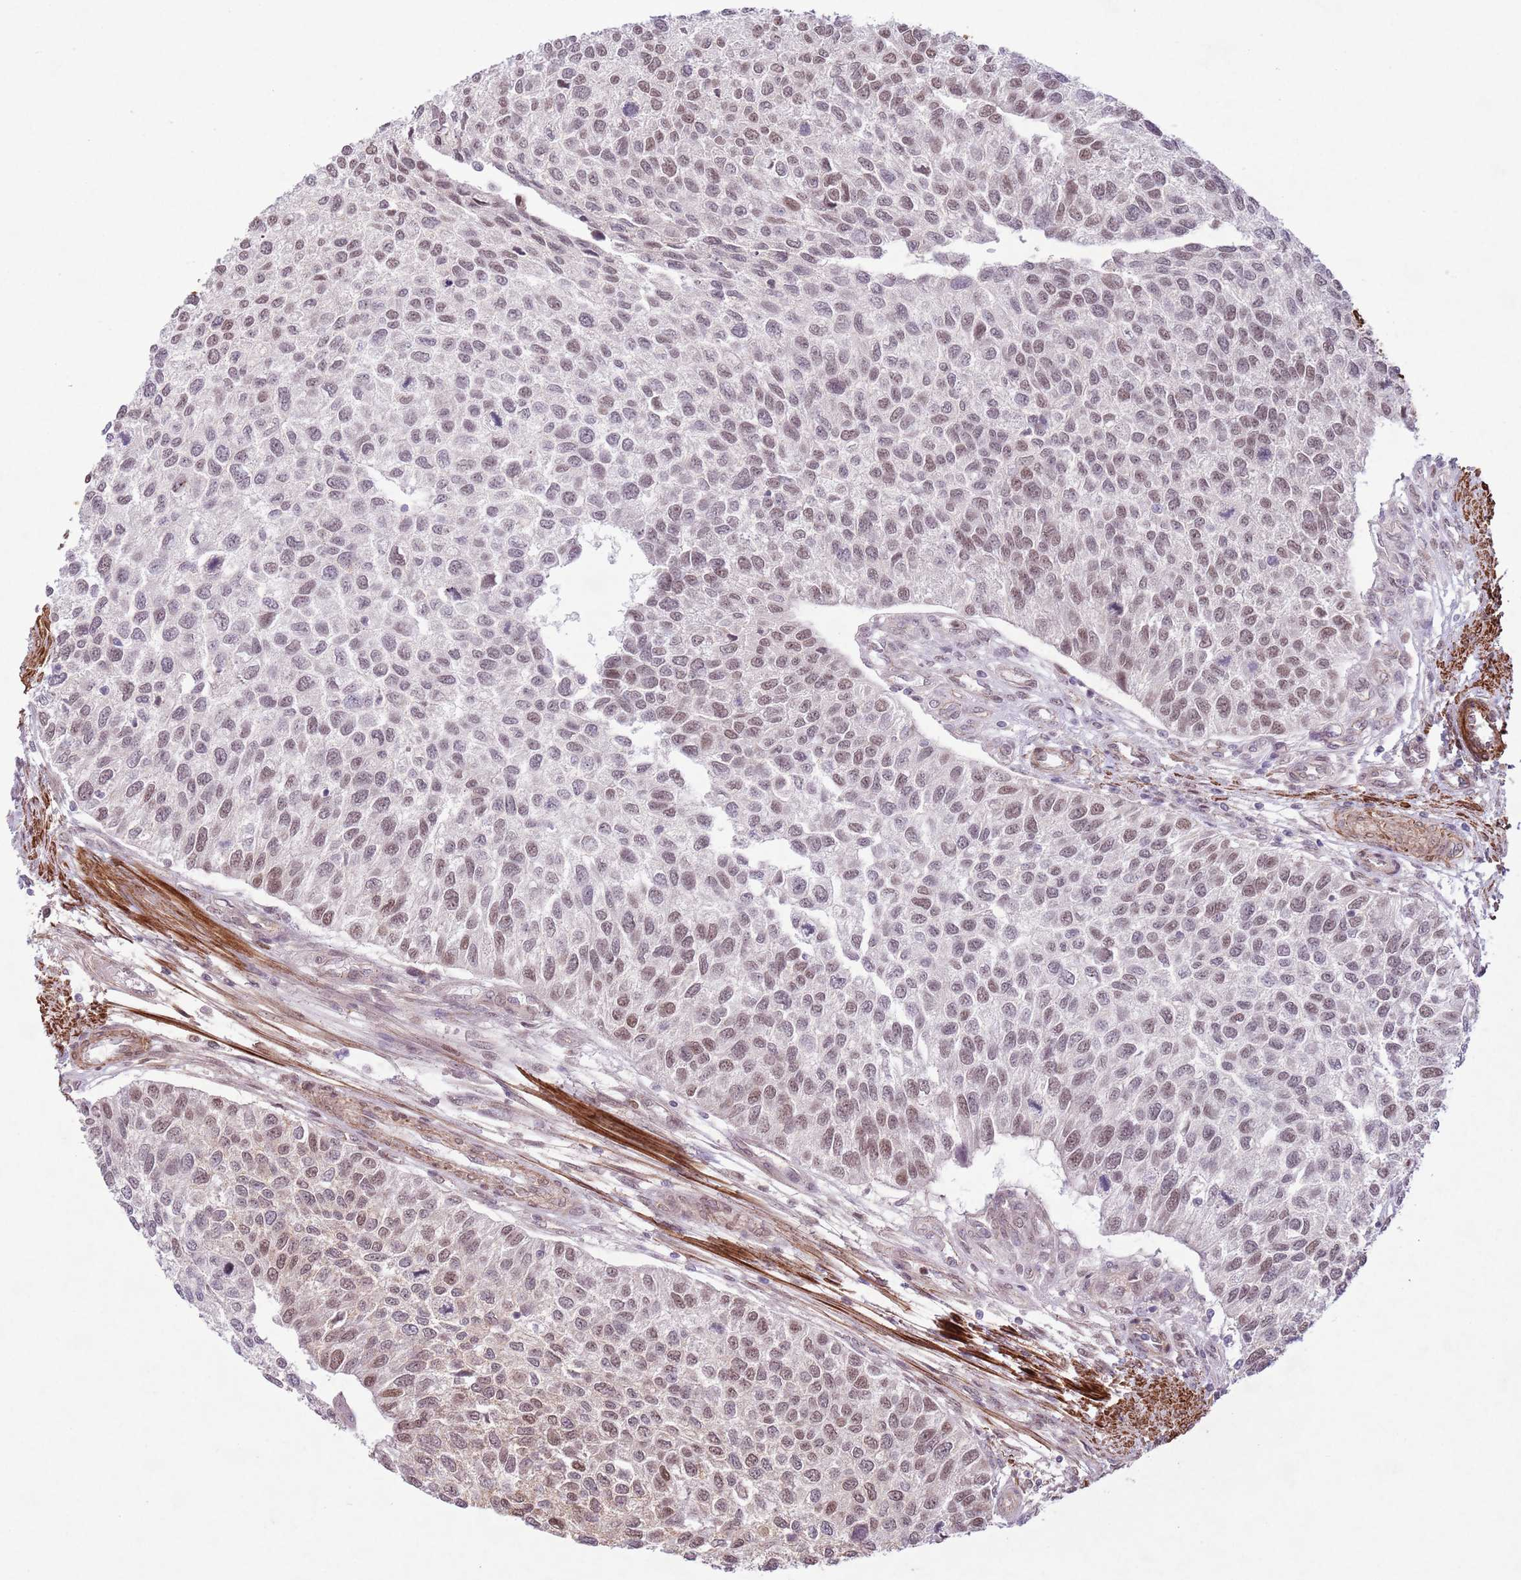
{"staining": {"intensity": "moderate", "quantity": ">75%", "location": "nuclear"}, "tissue": "urothelial cancer", "cell_type": "Tumor cells", "image_type": "cancer", "snomed": [{"axis": "morphology", "description": "Urothelial carcinoma, NOS"}, {"axis": "topography", "description": "Urinary bladder"}], "caption": "Transitional cell carcinoma stained for a protein (brown) shows moderate nuclear positive staining in about >75% of tumor cells.", "gene": "CCNI", "patient": {"sex": "male", "age": 55}}